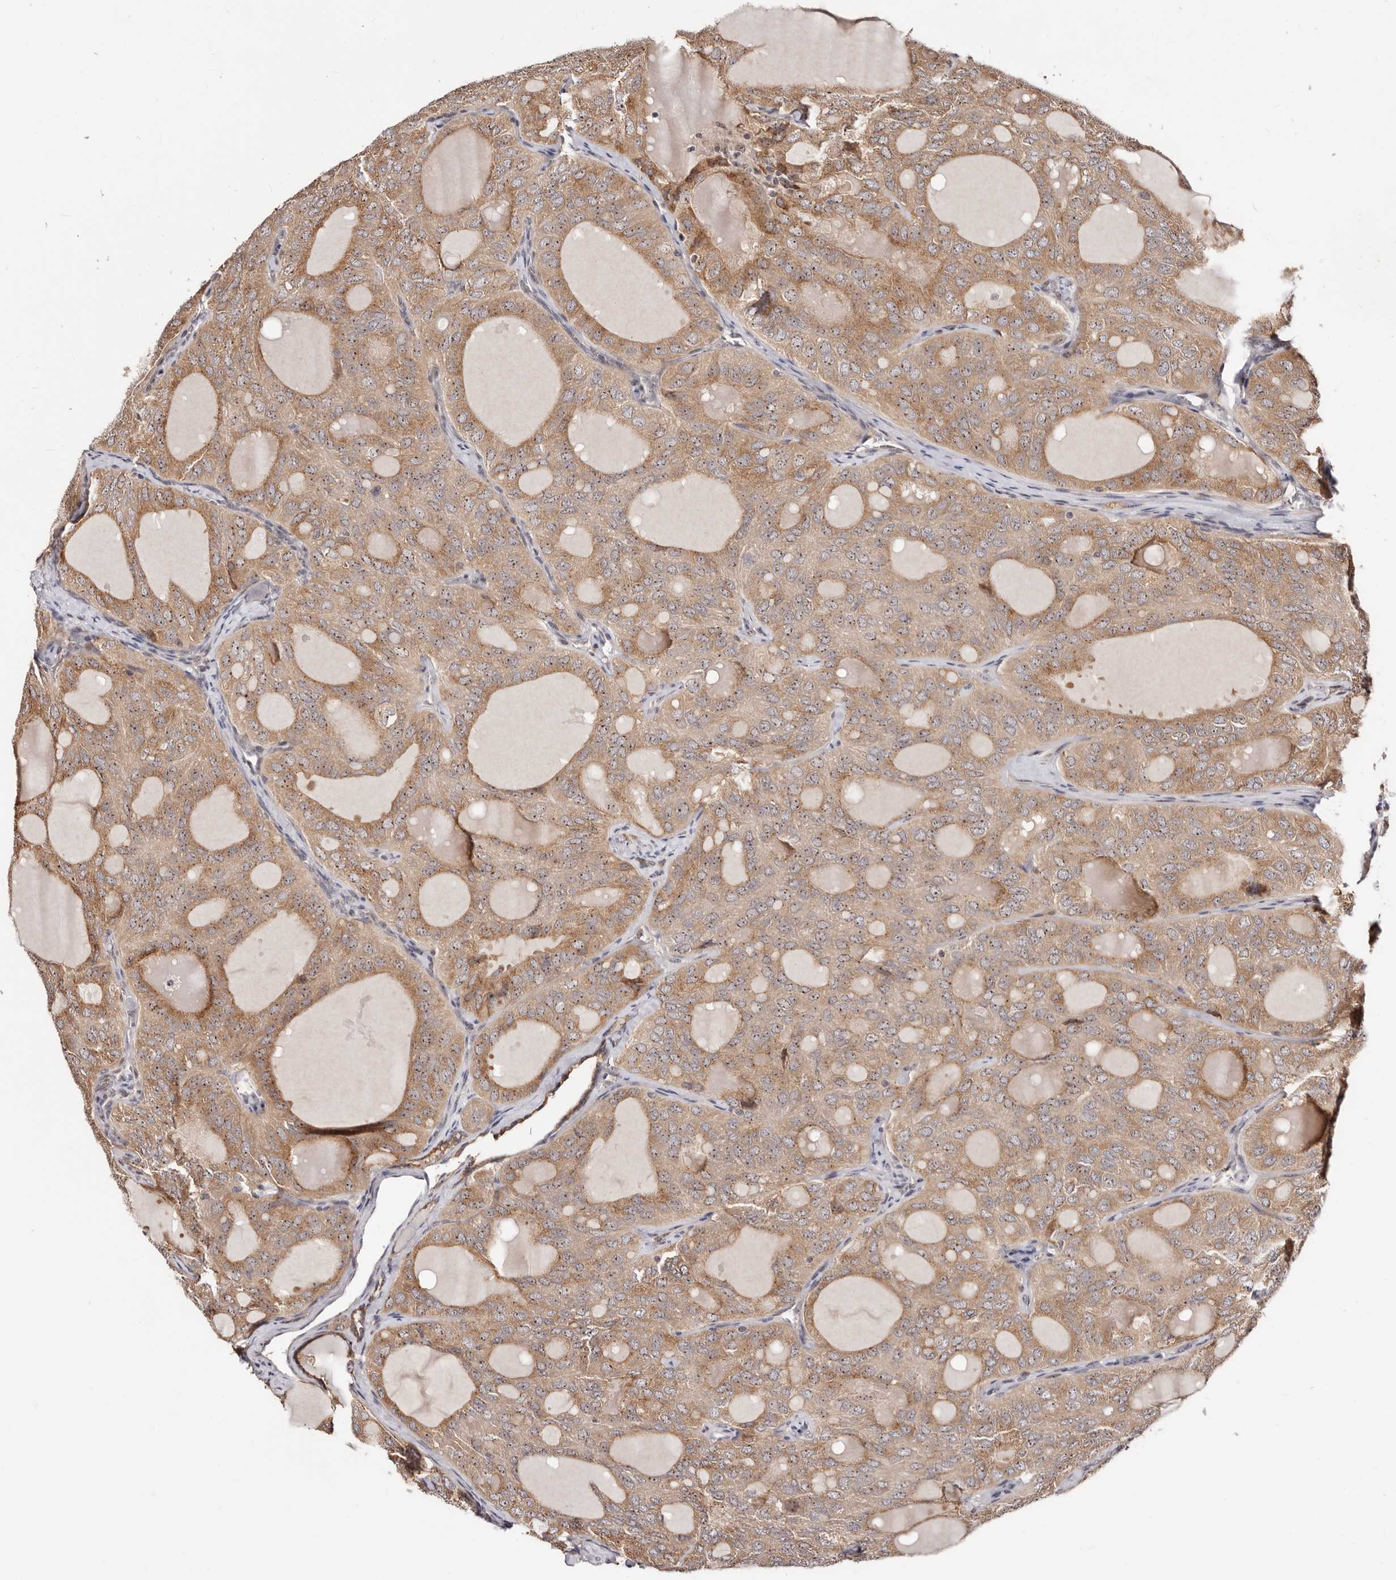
{"staining": {"intensity": "moderate", "quantity": ">75%", "location": "cytoplasmic/membranous"}, "tissue": "thyroid cancer", "cell_type": "Tumor cells", "image_type": "cancer", "snomed": [{"axis": "morphology", "description": "Follicular adenoma carcinoma, NOS"}, {"axis": "topography", "description": "Thyroid gland"}], "caption": "The image displays immunohistochemical staining of thyroid follicular adenoma carcinoma. There is moderate cytoplasmic/membranous positivity is seen in about >75% of tumor cells.", "gene": "APOL6", "patient": {"sex": "male", "age": 75}}